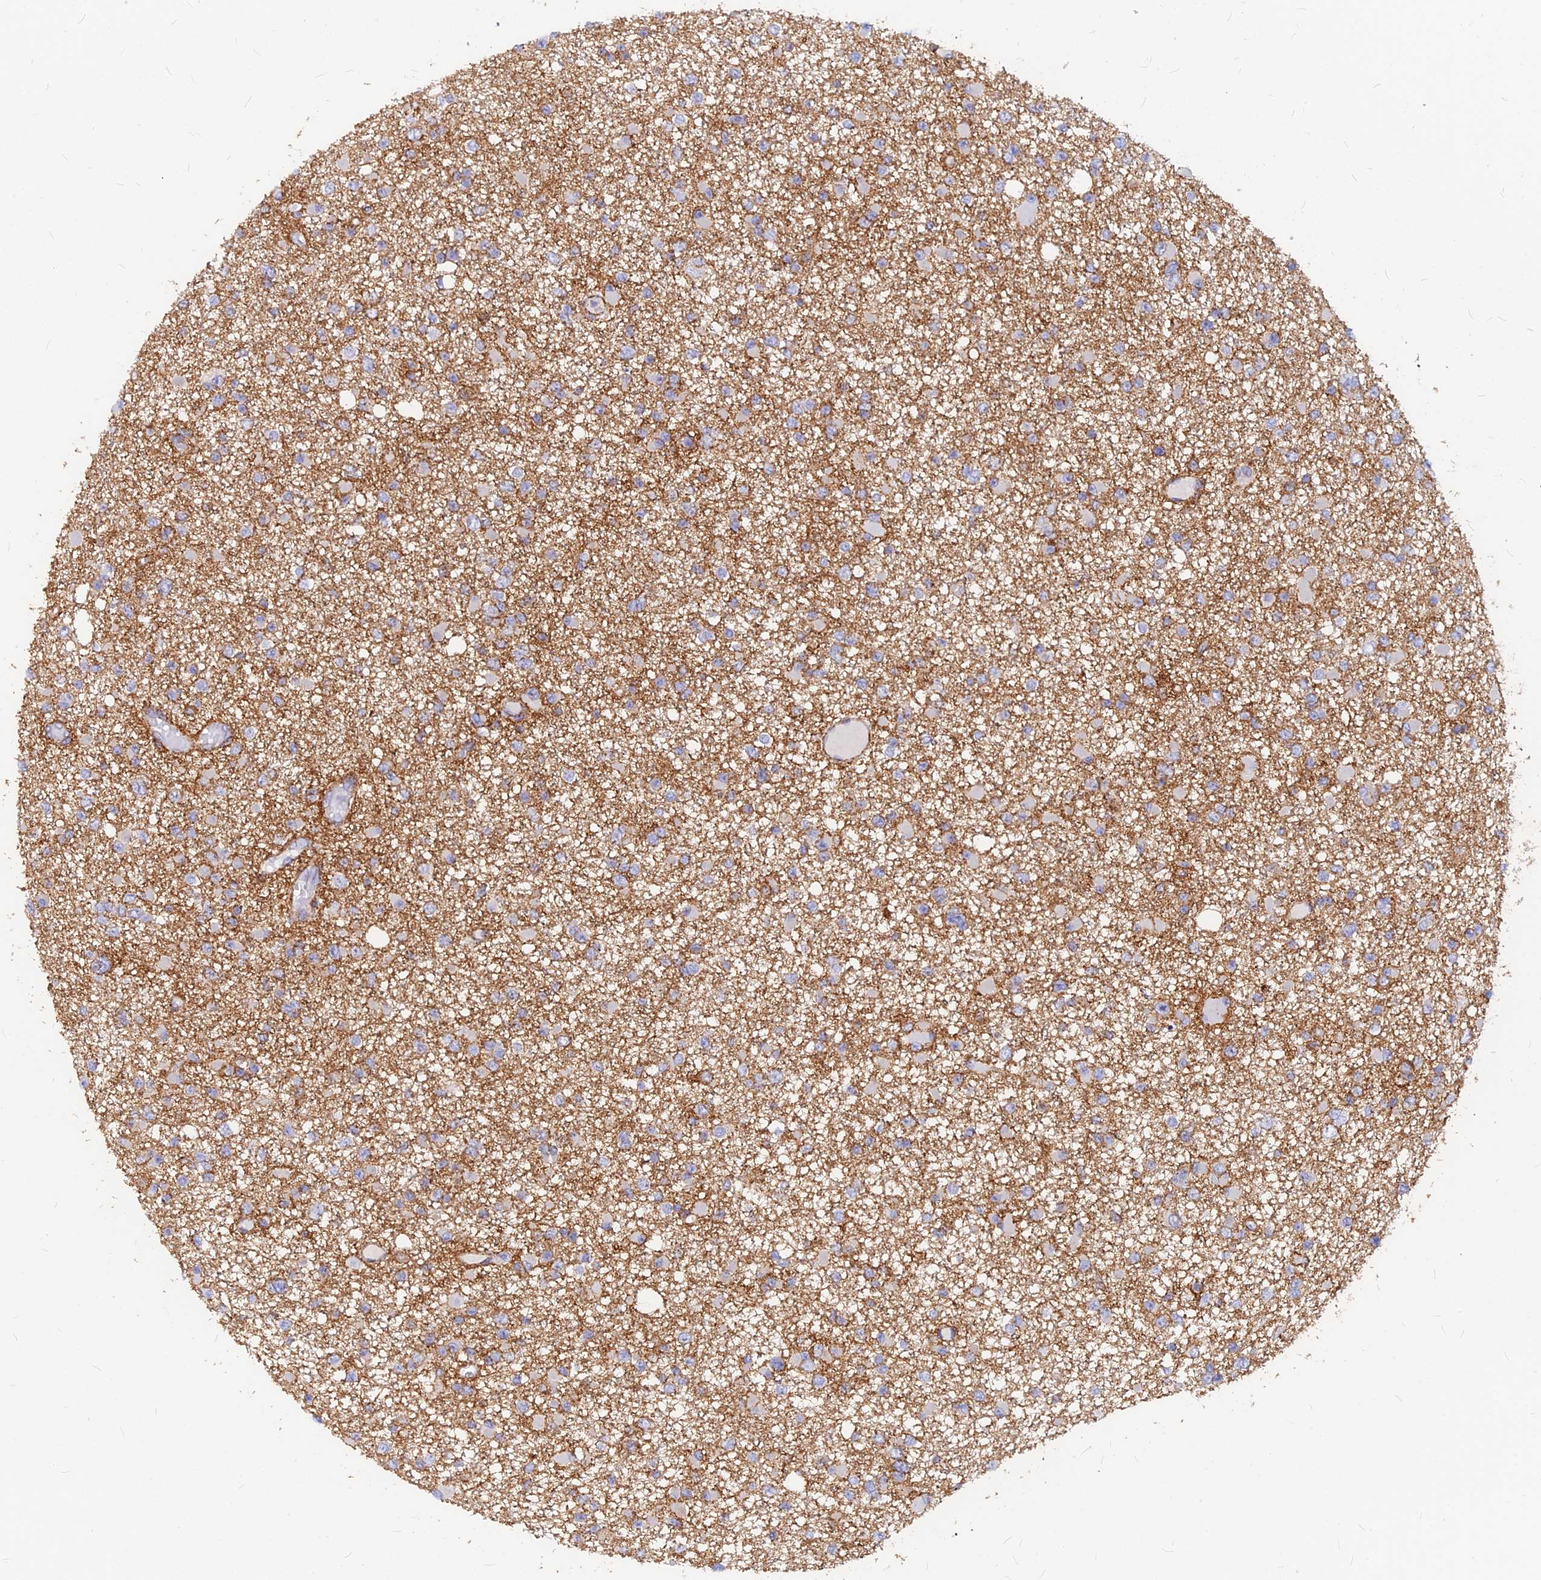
{"staining": {"intensity": "negative", "quantity": "none", "location": "none"}, "tissue": "glioma", "cell_type": "Tumor cells", "image_type": "cancer", "snomed": [{"axis": "morphology", "description": "Glioma, malignant, Low grade"}, {"axis": "topography", "description": "Brain"}], "caption": "DAB (3,3'-diaminobenzidine) immunohistochemical staining of human glioma displays no significant expression in tumor cells.", "gene": "VSTM2L", "patient": {"sex": "female", "age": 22}}